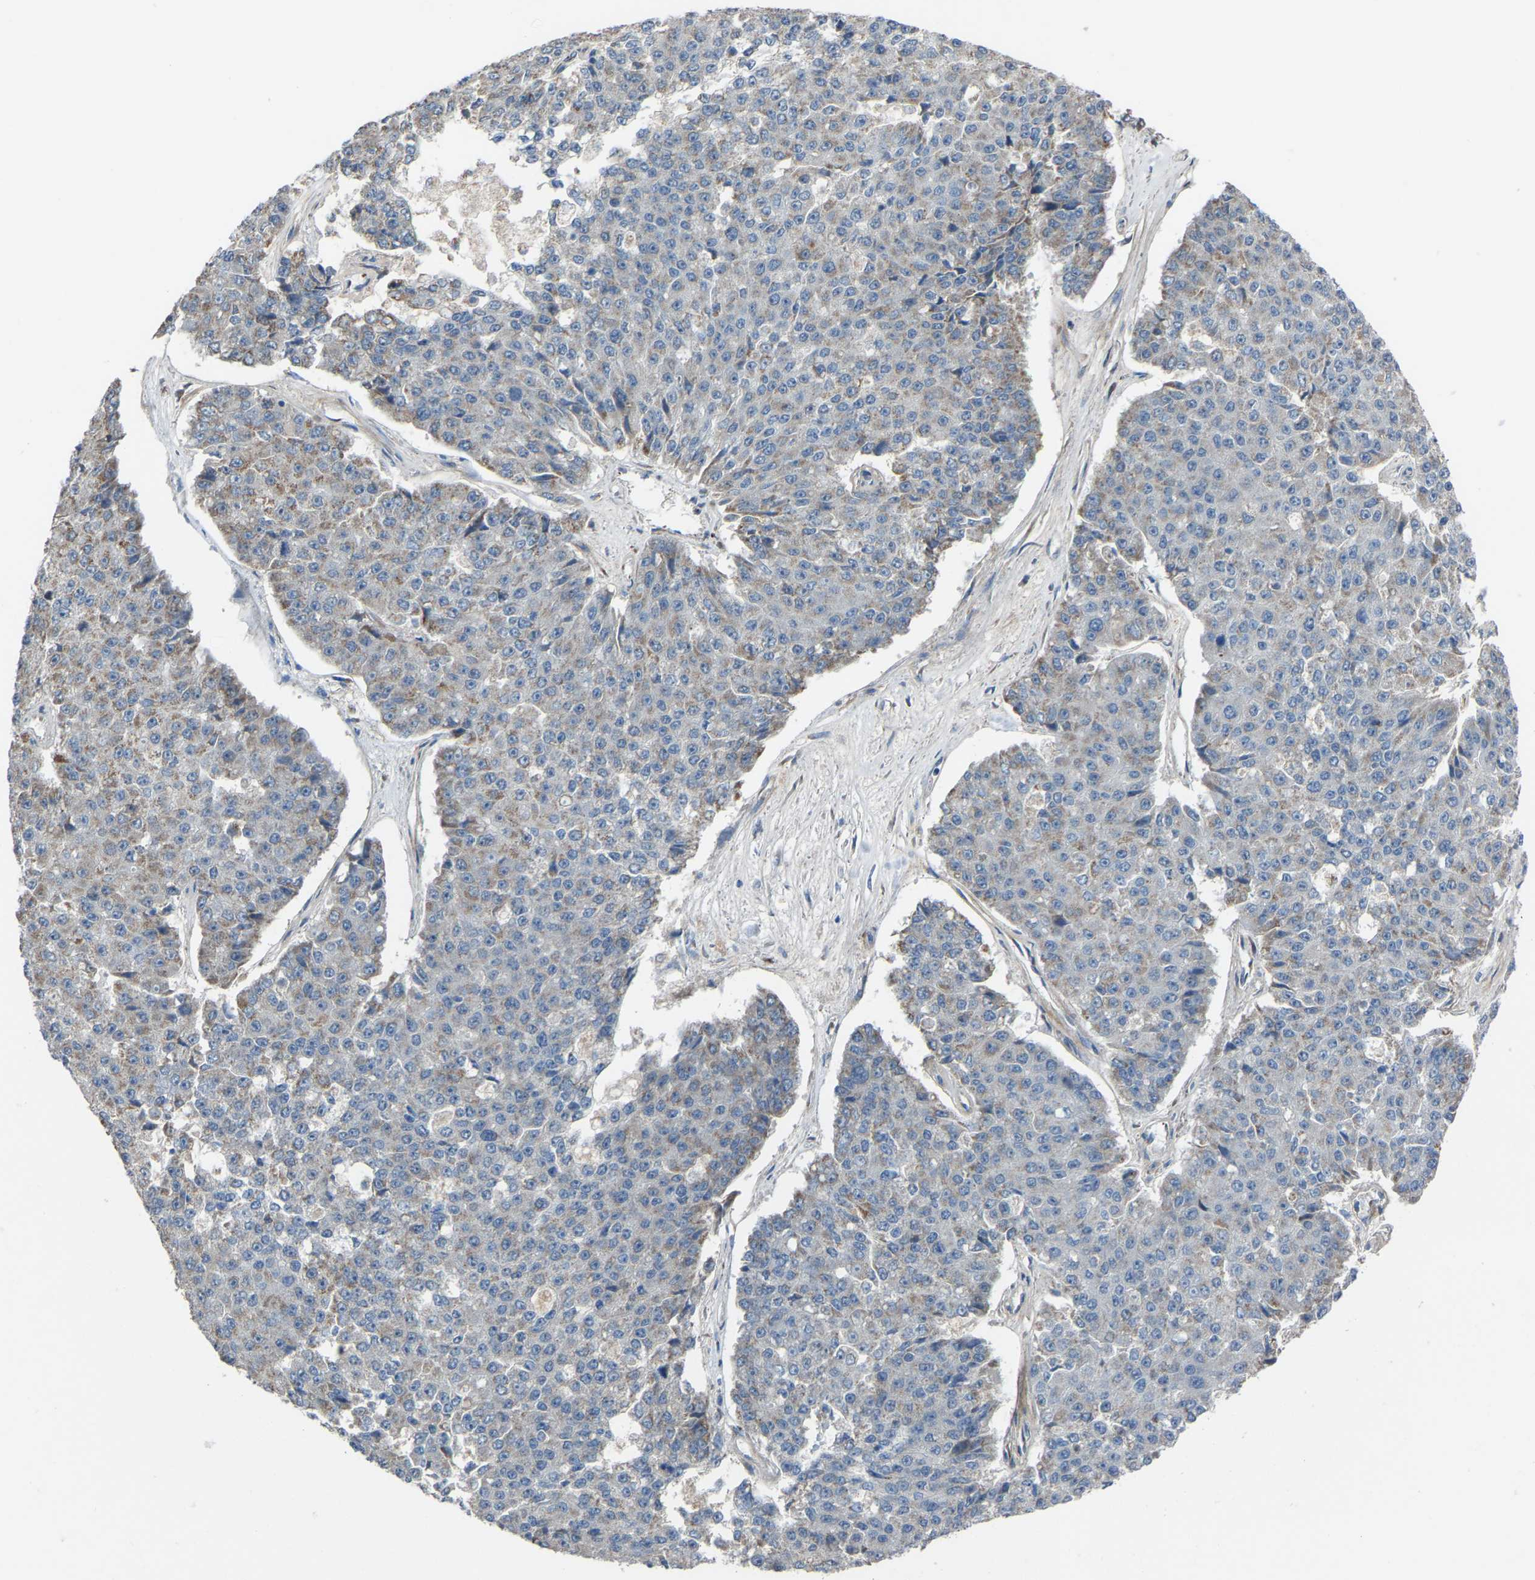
{"staining": {"intensity": "weak", "quantity": "25%-75%", "location": "cytoplasmic/membranous"}, "tissue": "pancreatic cancer", "cell_type": "Tumor cells", "image_type": "cancer", "snomed": [{"axis": "morphology", "description": "Adenocarcinoma, NOS"}, {"axis": "topography", "description": "Pancreas"}], "caption": "Immunohistochemical staining of pancreatic adenocarcinoma displays low levels of weak cytoplasmic/membranous protein staining in about 25%-75% of tumor cells.", "gene": "CANT1", "patient": {"sex": "male", "age": 50}}